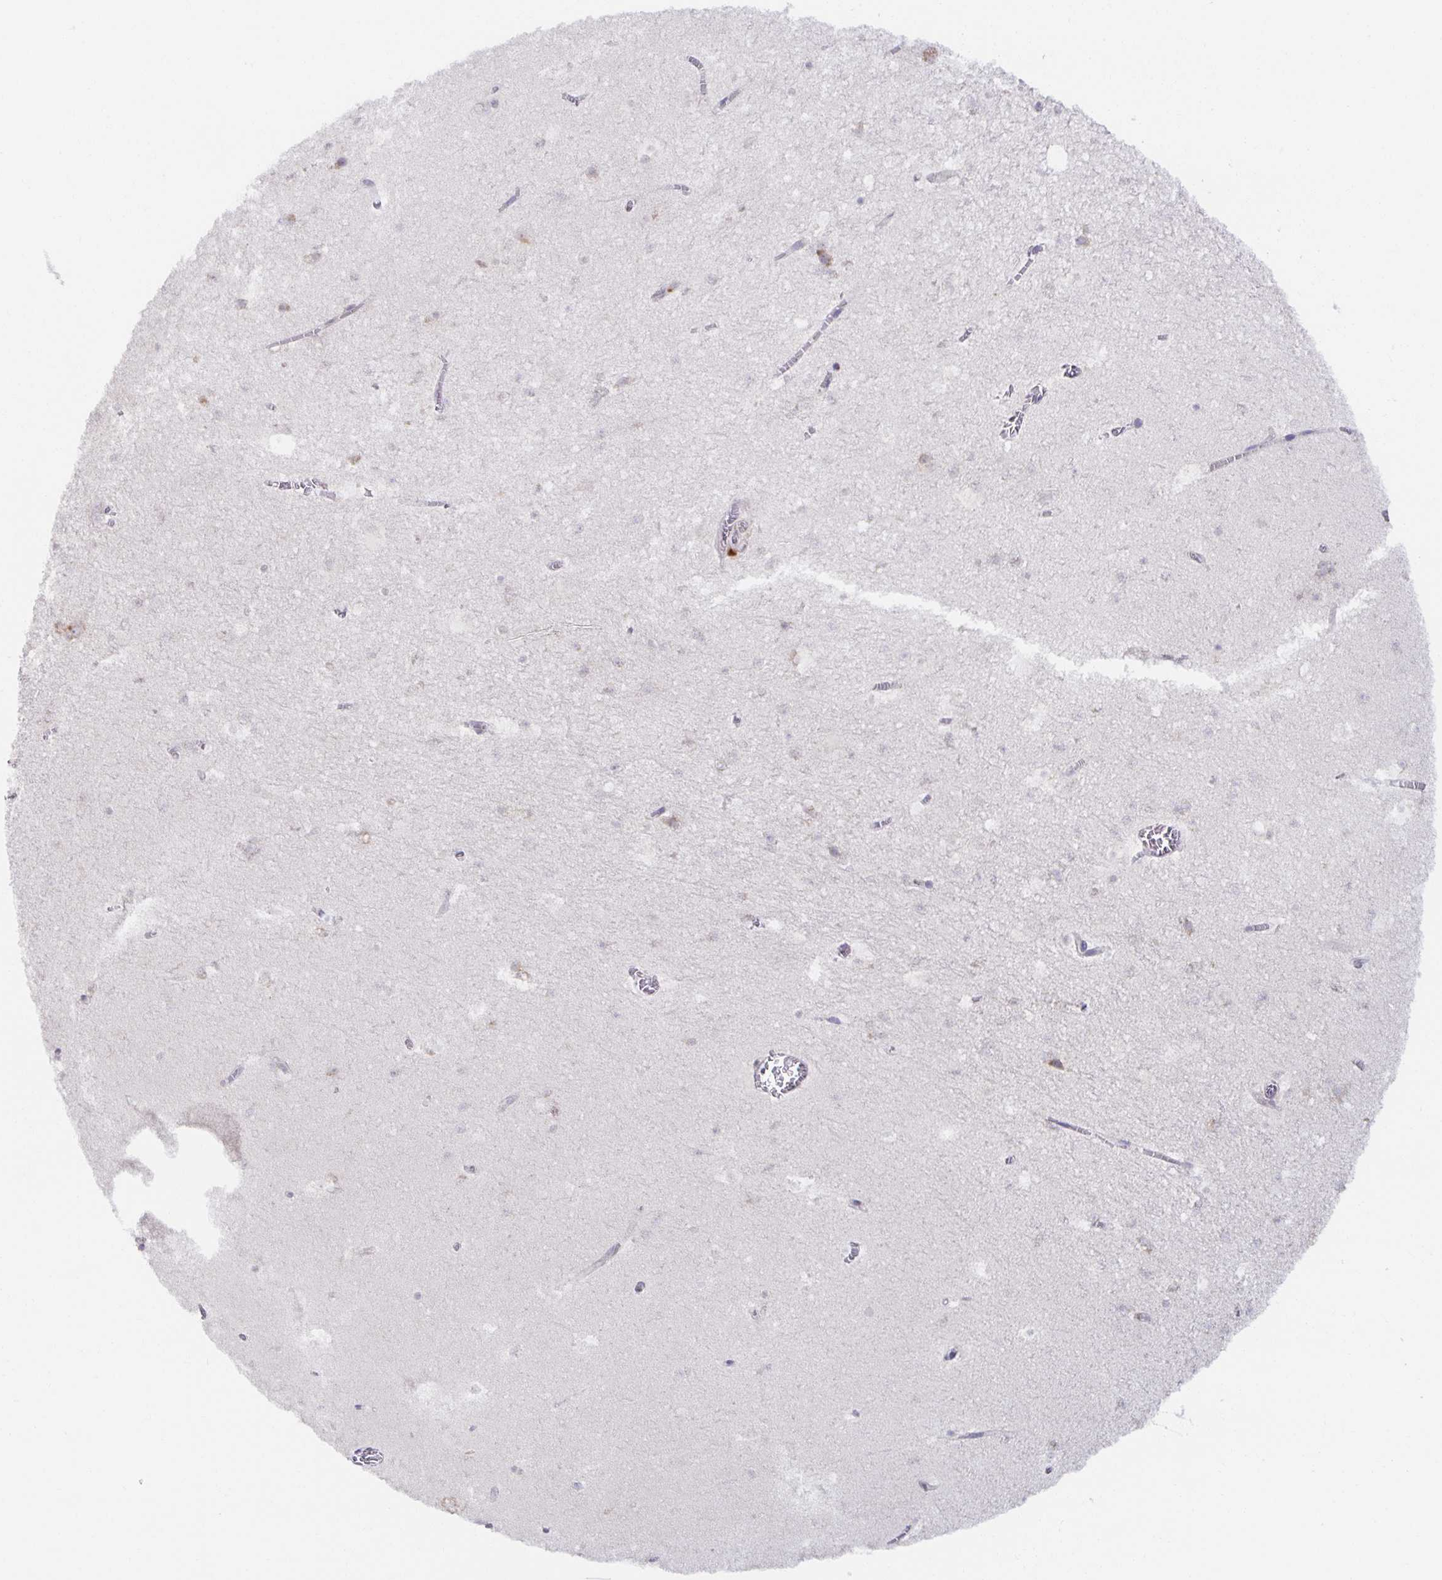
{"staining": {"intensity": "negative", "quantity": "none", "location": "none"}, "tissue": "hippocampus", "cell_type": "Glial cells", "image_type": "normal", "snomed": [{"axis": "morphology", "description": "Normal tissue, NOS"}, {"axis": "topography", "description": "Hippocampus"}], "caption": "Immunohistochemistry micrograph of normal human hippocampus stained for a protein (brown), which reveals no positivity in glial cells.", "gene": "BAD", "patient": {"sex": "female", "age": 42}}